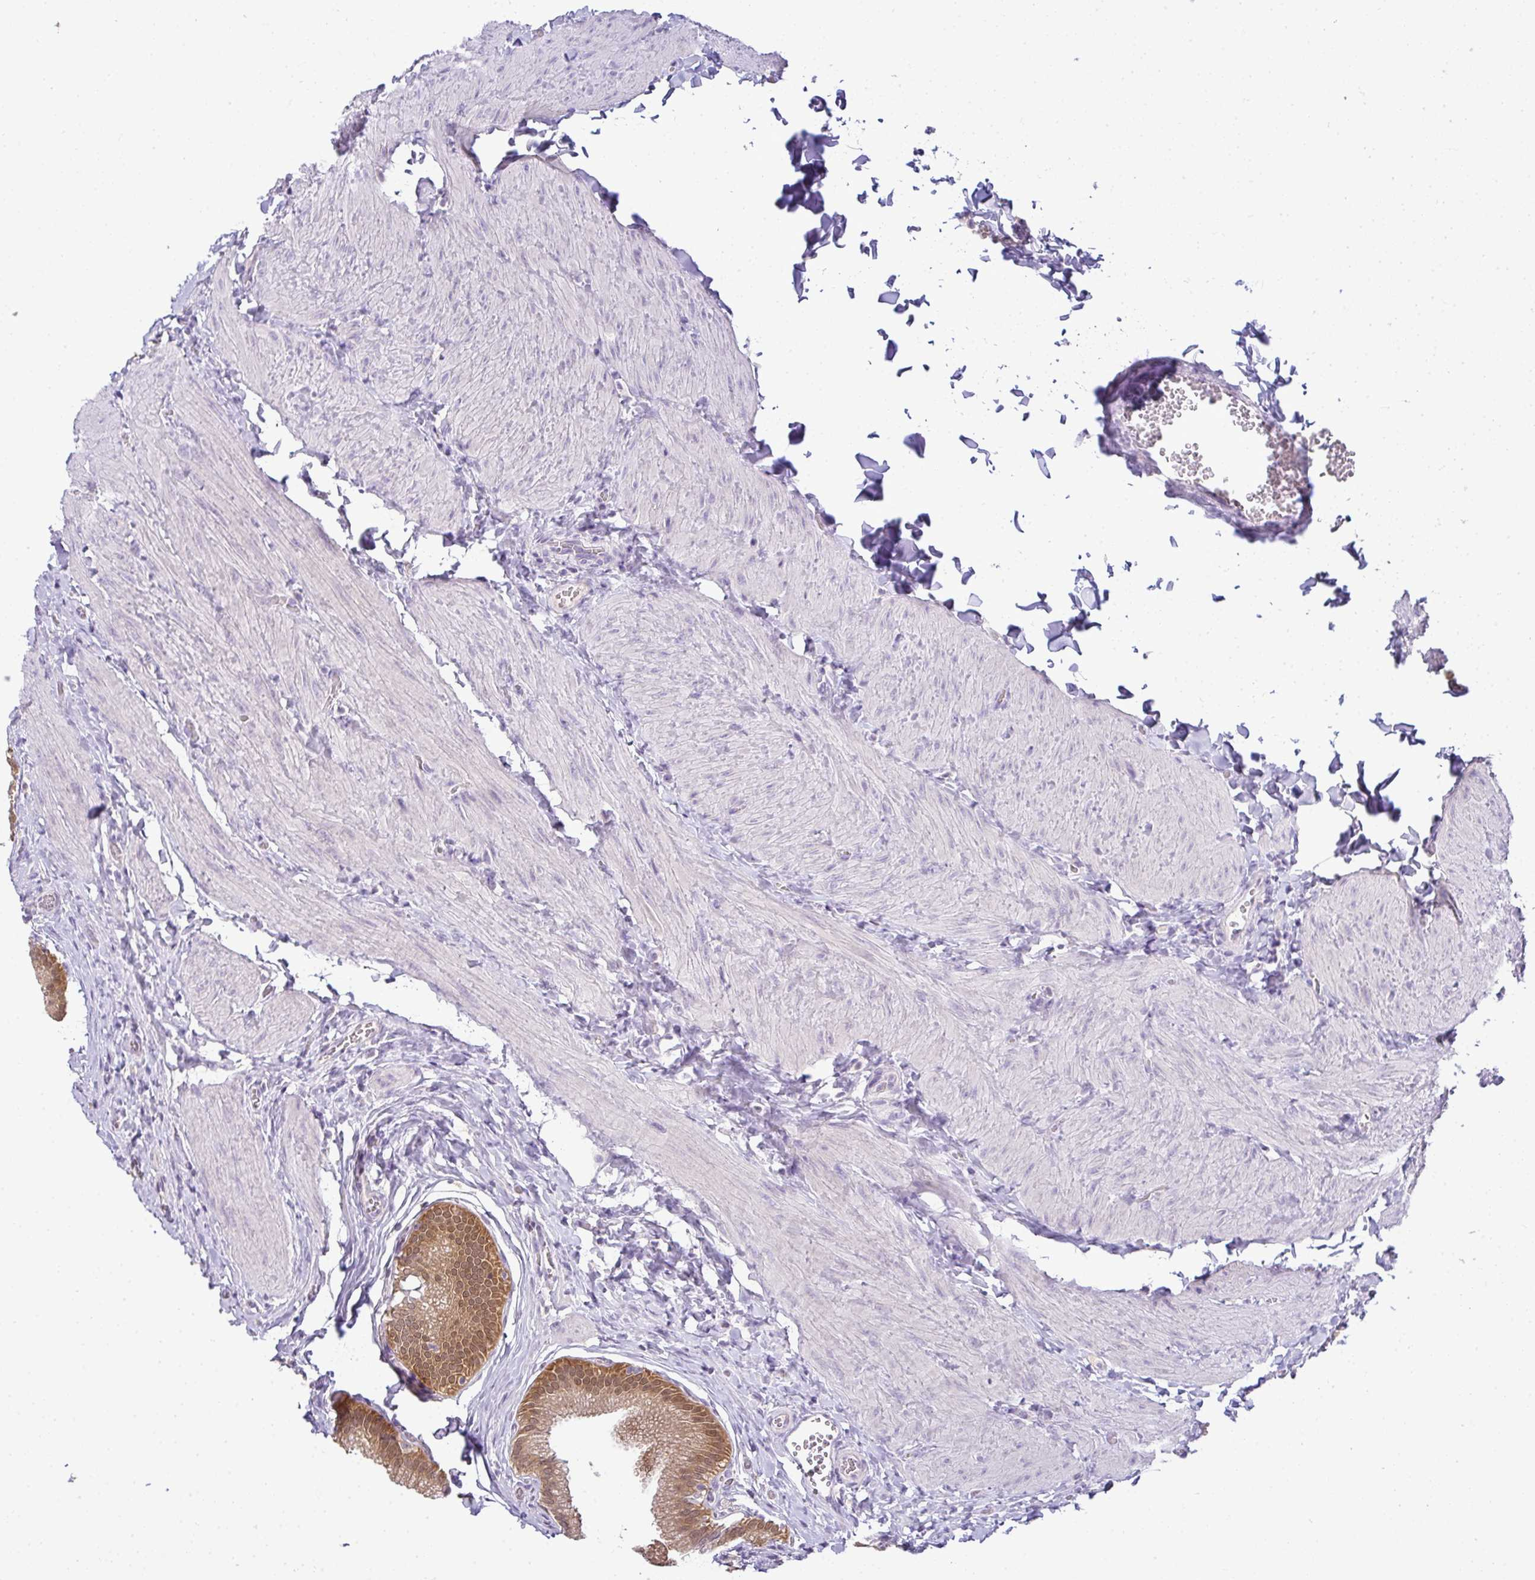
{"staining": {"intensity": "moderate", "quantity": ">75%", "location": "cytoplasmic/membranous,nuclear"}, "tissue": "gallbladder", "cell_type": "Glandular cells", "image_type": "normal", "snomed": [{"axis": "morphology", "description": "Normal tissue, NOS"}, {"axis": "topography", "description": "Gallbladder"}, {"axis": "topography", "description": "Peripheral nerve tissue"}], "caption": "Protein staining reveals moderate cytoplasmic/membranous,nuclear expression in about >75% of glandular cells in benign gallbladder. The protein of interest is stained brown, and the nuclei are stained in blue (DAB (3,3'-diaminobenzidine) IHC with brightfield microscopy, high magnification).", "gene": "CMPK1", "patient": {"sex": "male", "age": 17}}